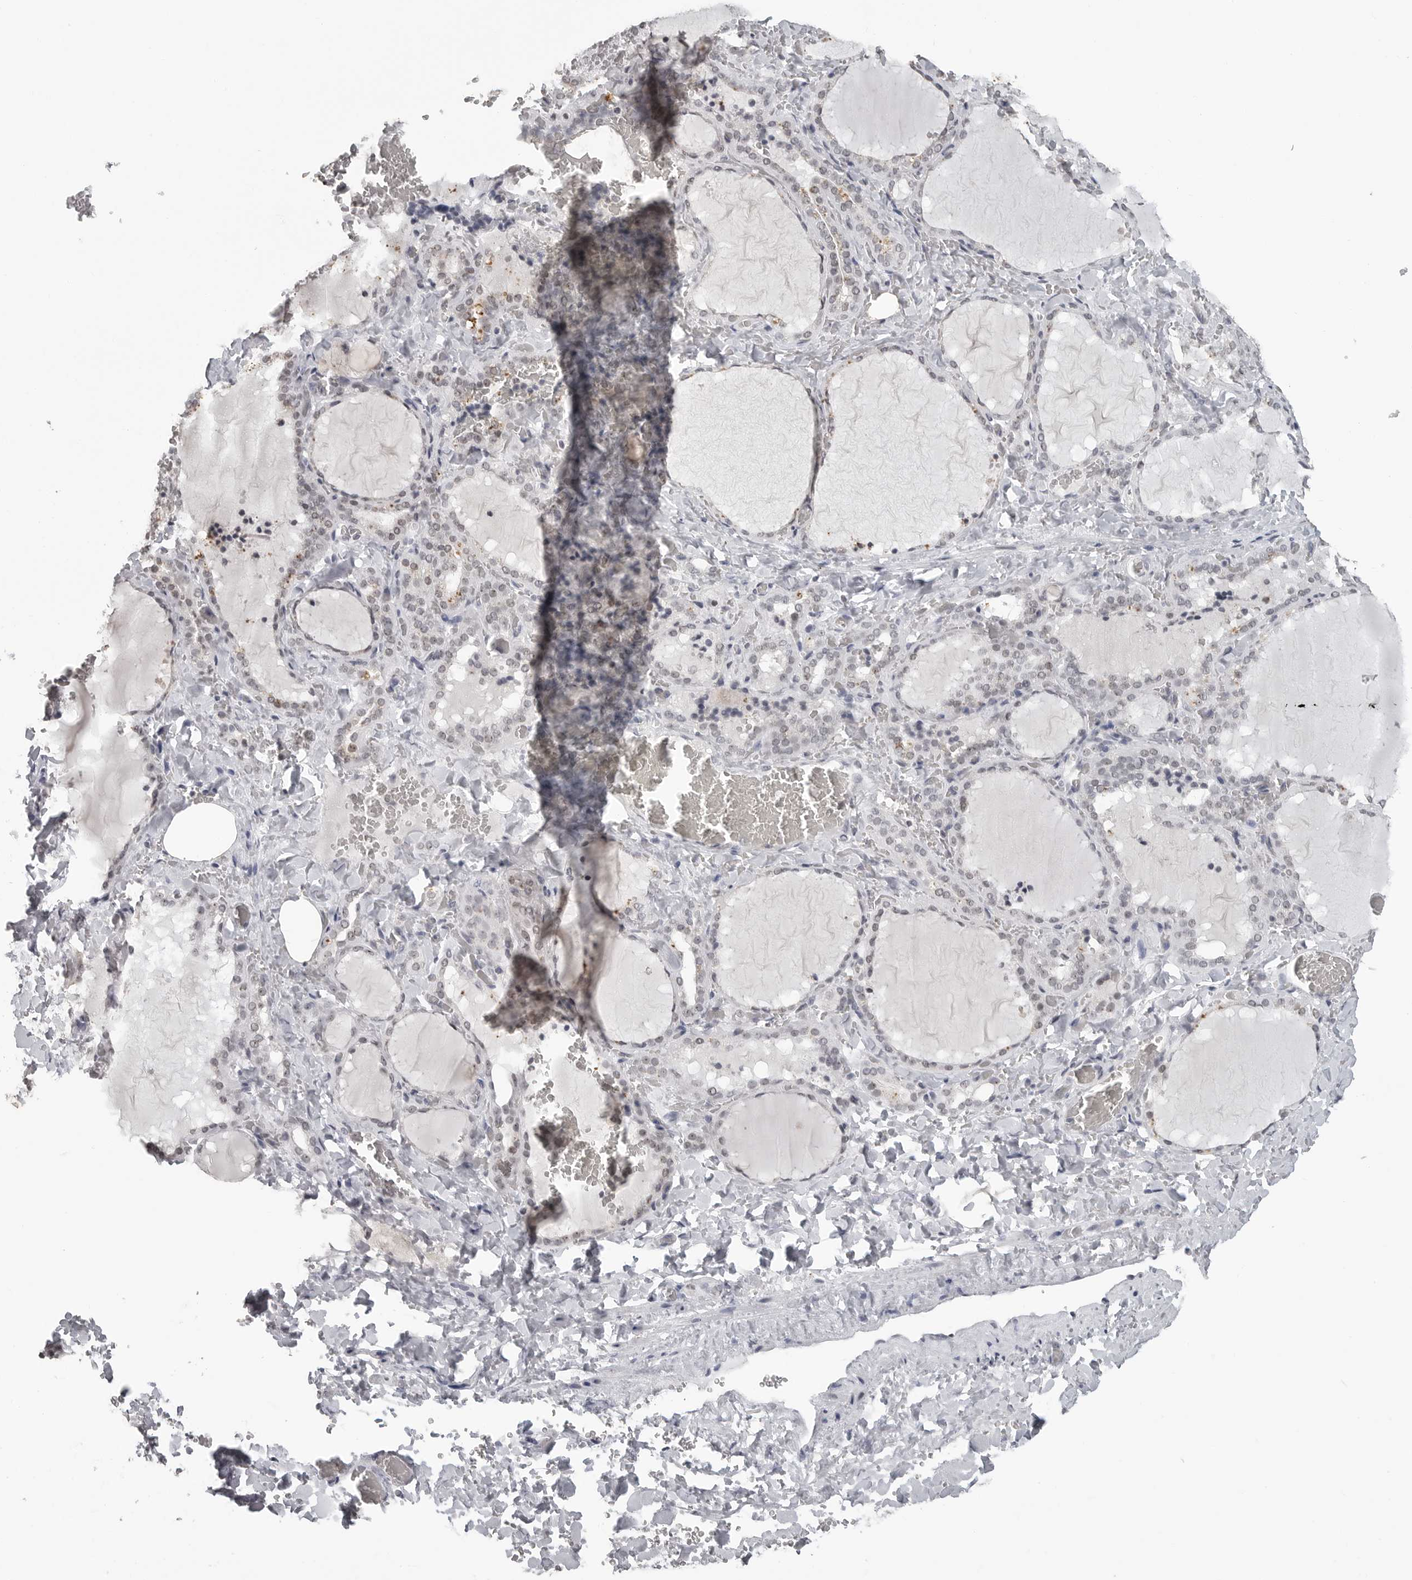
{"staining": {"intensity": "weak", "quantity": "25%-75%", "location": "nuclear"}, "tissue": "thyroid gland", "cell_type": "Glandular cells", "image_type": "normal", "snomed": [{"axis": "morphology", "description": "Normal tissue, NOS"}, {"axis": "topography", "description": "Thyroid gland"}], "caption": "A brown stain labels weak nuclear expression of a protein in glandular cells of normal thyroid gland. (DAB (3,3'-diaminobenzidine) IHC with brightfield microscopy, high magnification).", "gene": "DDX54", "patient": {"sex": "female", "age": 22}}